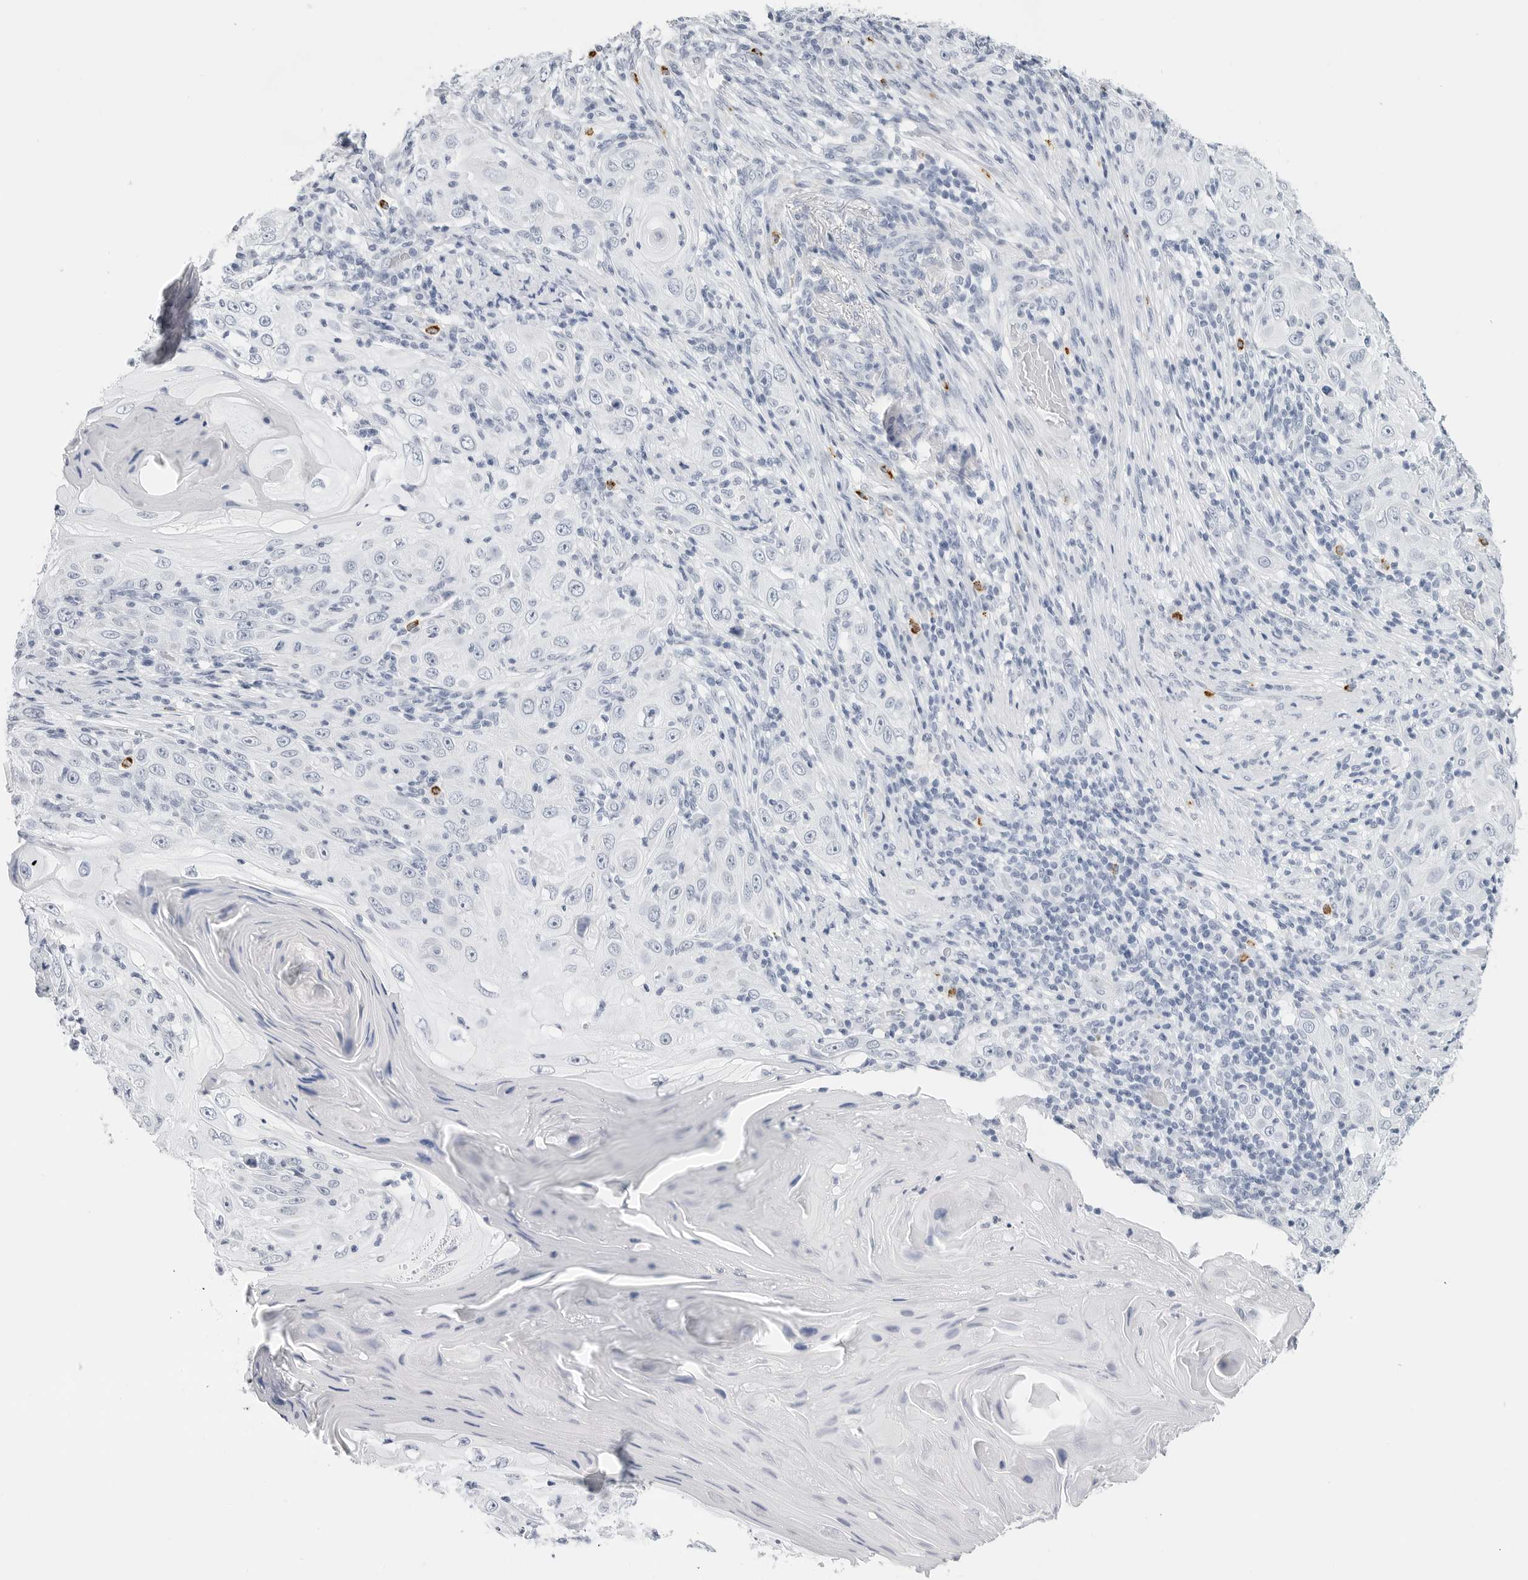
{"staining": {"intensity": "negative", "quantity": "none", "location": "none"}, "tissue": "skin cancer", "cell_type": "Tumor cells", "image_type": "cancer", "snomed": [{"axis": "morphology", "description": "Squamous cell carcinoma, NOS"}, {"axis": "topography", "description": "Skin"}], "caption": "Skin cancer (squamous cell carcinoma) was stained to show a protein in brown. There is no significant positivity in tumor cells.", "gene": "HSPB7", "patient": {"sex": "female", "age": 88}}